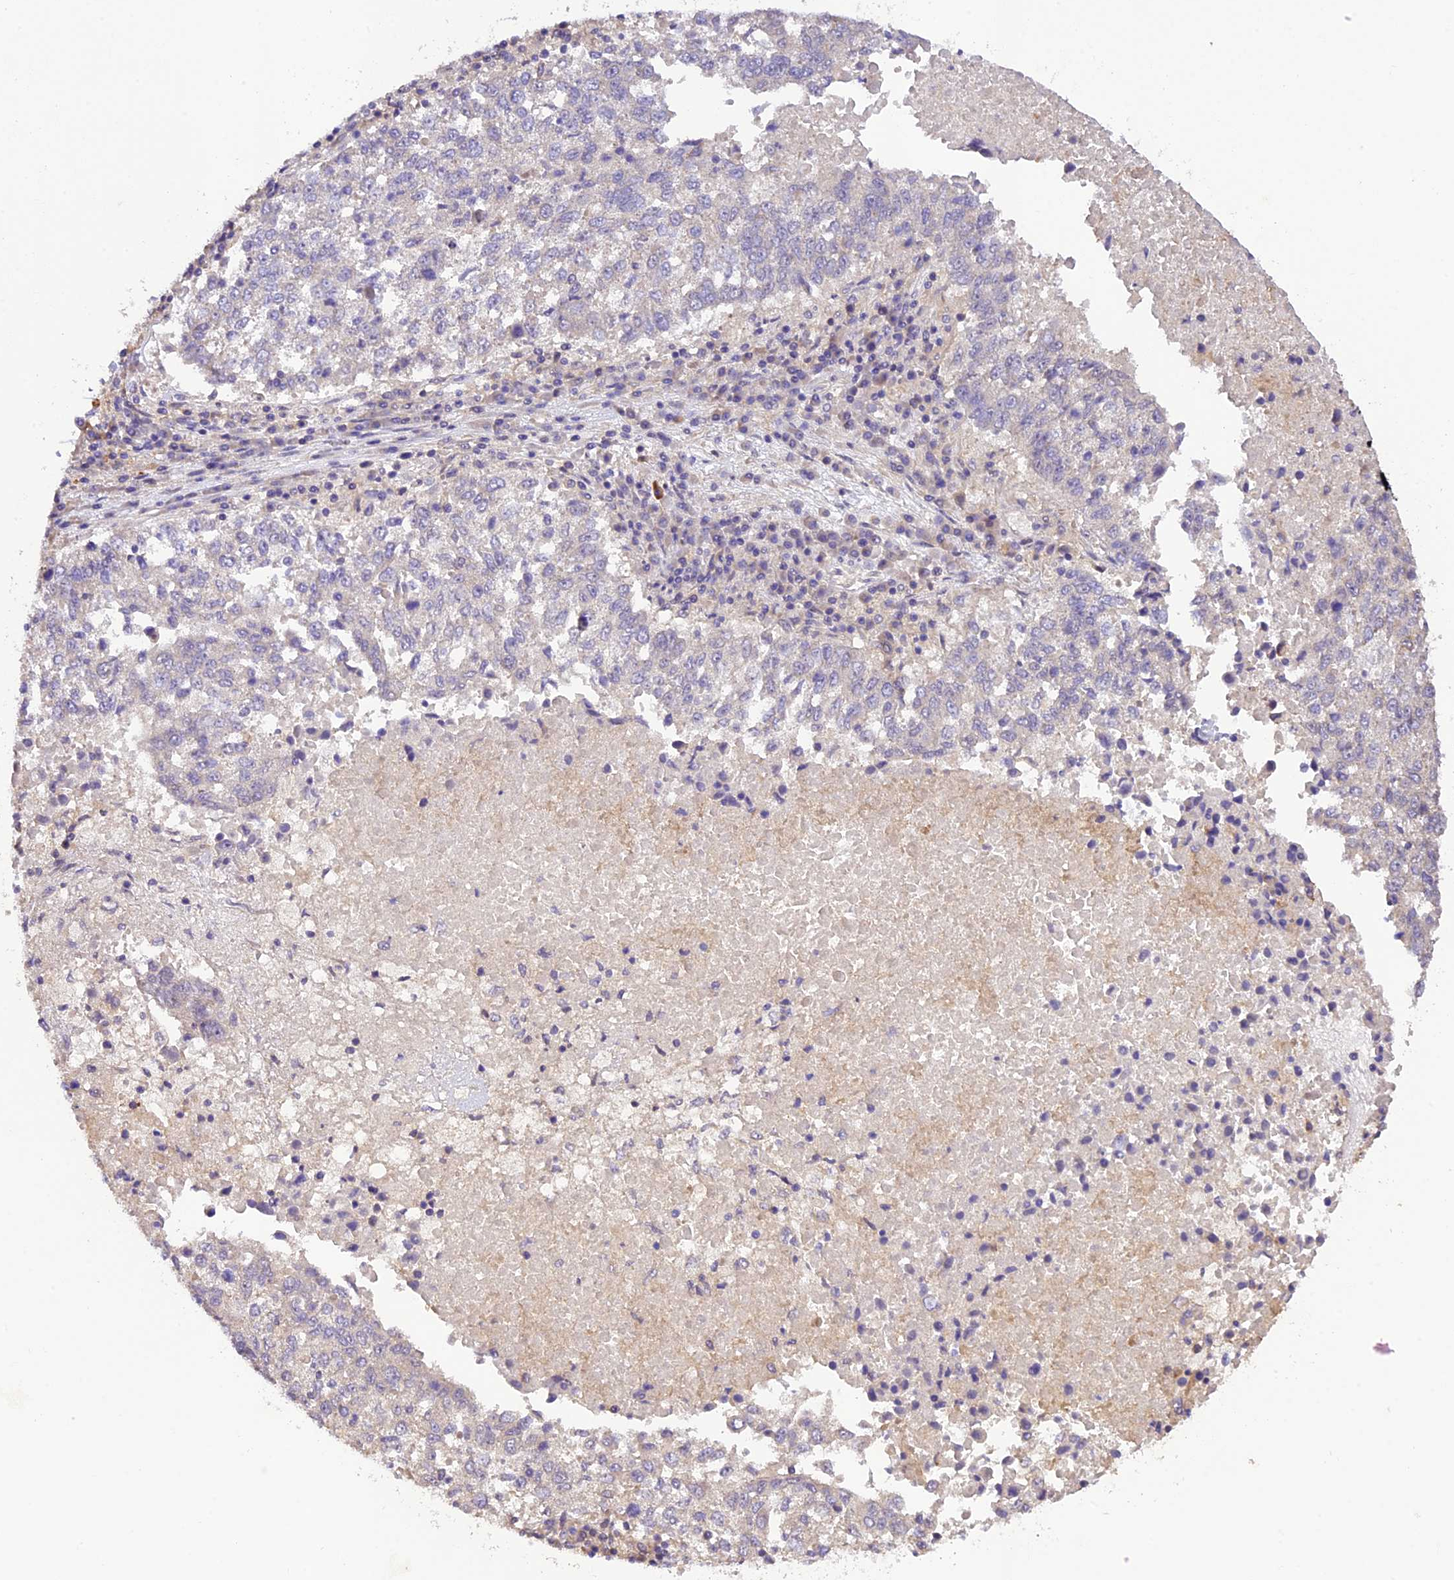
{"staining": {"intensity": "negative", "quantity": "none", "location": "none"}, "tissue": "lung cancer", "cell_type": "Tumor cells", "image_type": "cancer", "snomed": [{"axis": "morphology", "description": "Squamous cell carcinoma, NOS"}, {"axis": "topography", "description": "Lung"}], "caption": "This micrograph is of lung cancer stained with immunohistochemistry to label a protein in brown with the nuclei are counter-stained blue. There is no staining in tumor cells.", "gene": "DGKH", "patient": {"sex": "male", "age": 73}}